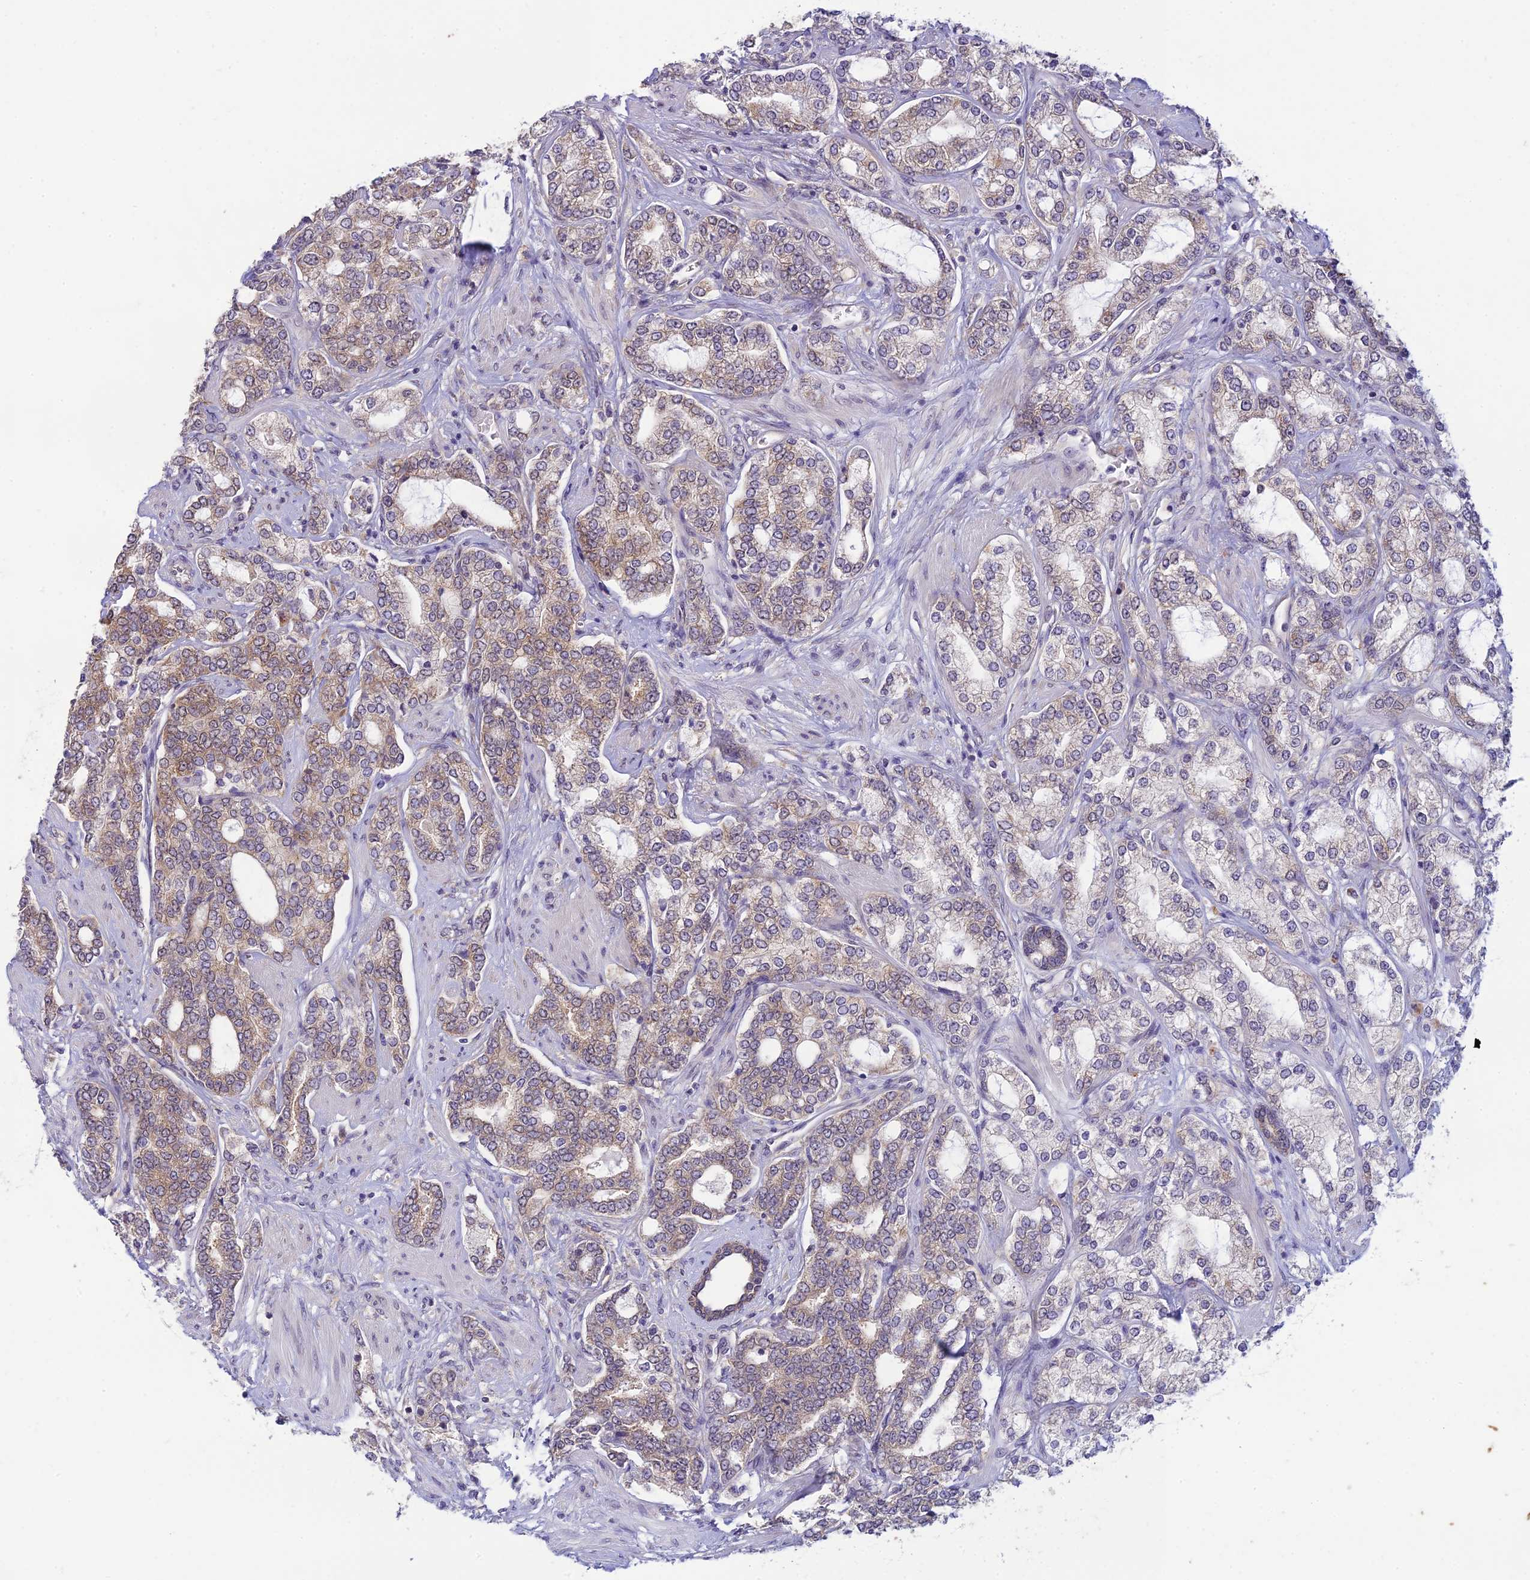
{"staining": {"intensity": "moderate", "quantity": "<25%", "location": "cytoplasmic/membranous"}, "tissue": "prostate cancer", "cell_type": "Tumor cells", "image_type": "cancer", "snomed": [{"axis": "morphology", "description": "Adenocarcinoma, High grade"}, {"axis": "topography", "description": "Prostate"}], "caption": "Immunohistochemical staining of human prostate high-grade adenocarcinoma reveals low levels of moderate cytoplasmic/membranous expression in about <25% of tumor cells. (Brightfield microscopy of DAB IHC at high magnification).", "gene": "SKIC8", "patient": {"sex": "male", "age": 64}}